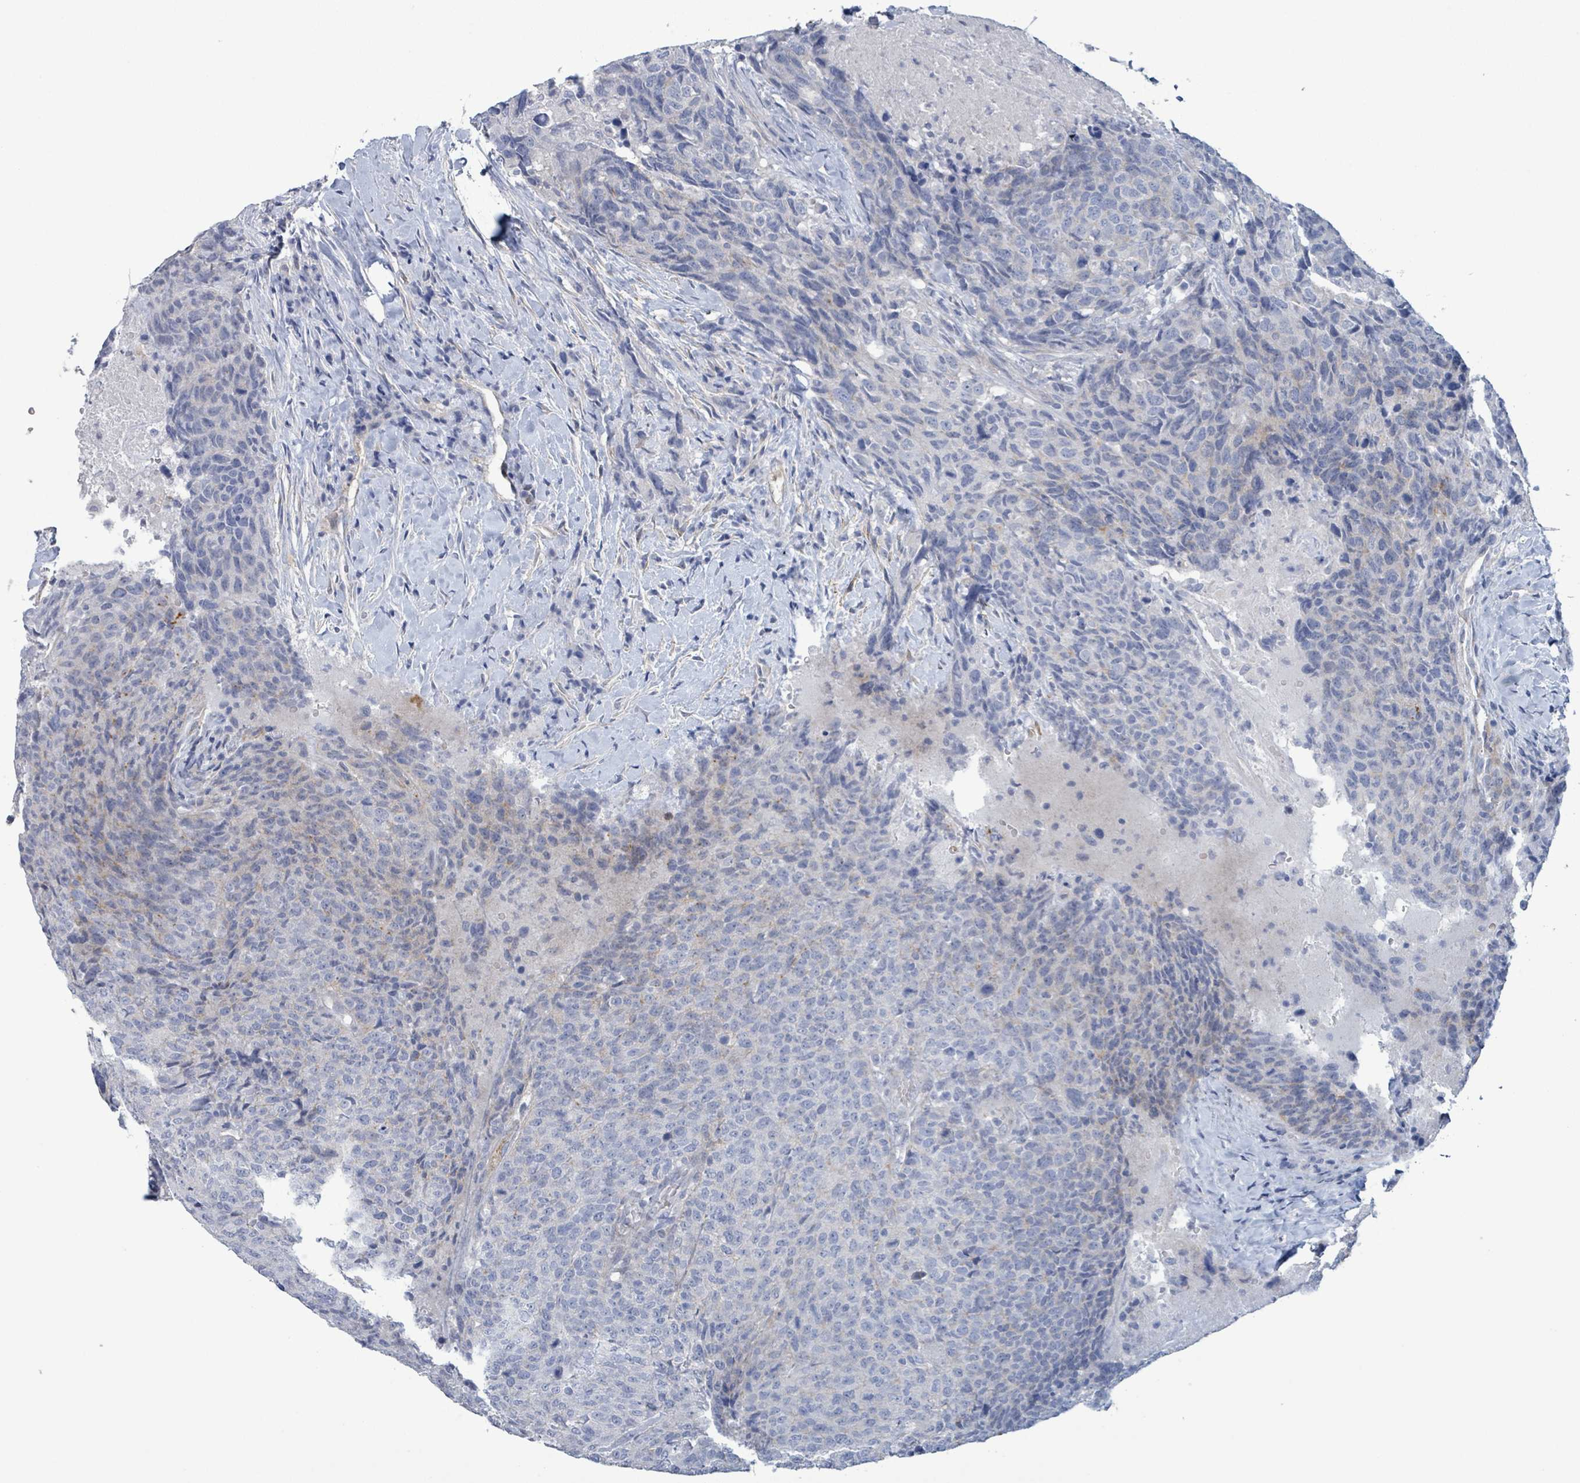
{"staining": {"intensity": "negative", "quantity": "none", "location": "none"}, "tissue": "head and neck cancer", "cell_type": "Tumor cells", "image_type": "cancer", "snomed": [{"axis": "morphology", "description": "Squamous cell carcinoma, NOS"}, {"axis": "topography", "description": "Head-Neck"}], "caption": "Immunohistochemistry (IHC) image of neoplastic tissue: head and neck cancer stained with DAB (3,3'-diaminobenzidine) displays no significant protein positivity in tumor cells.", "gene": "PKLR", "patient": {"sex": "male", "age": 66}}